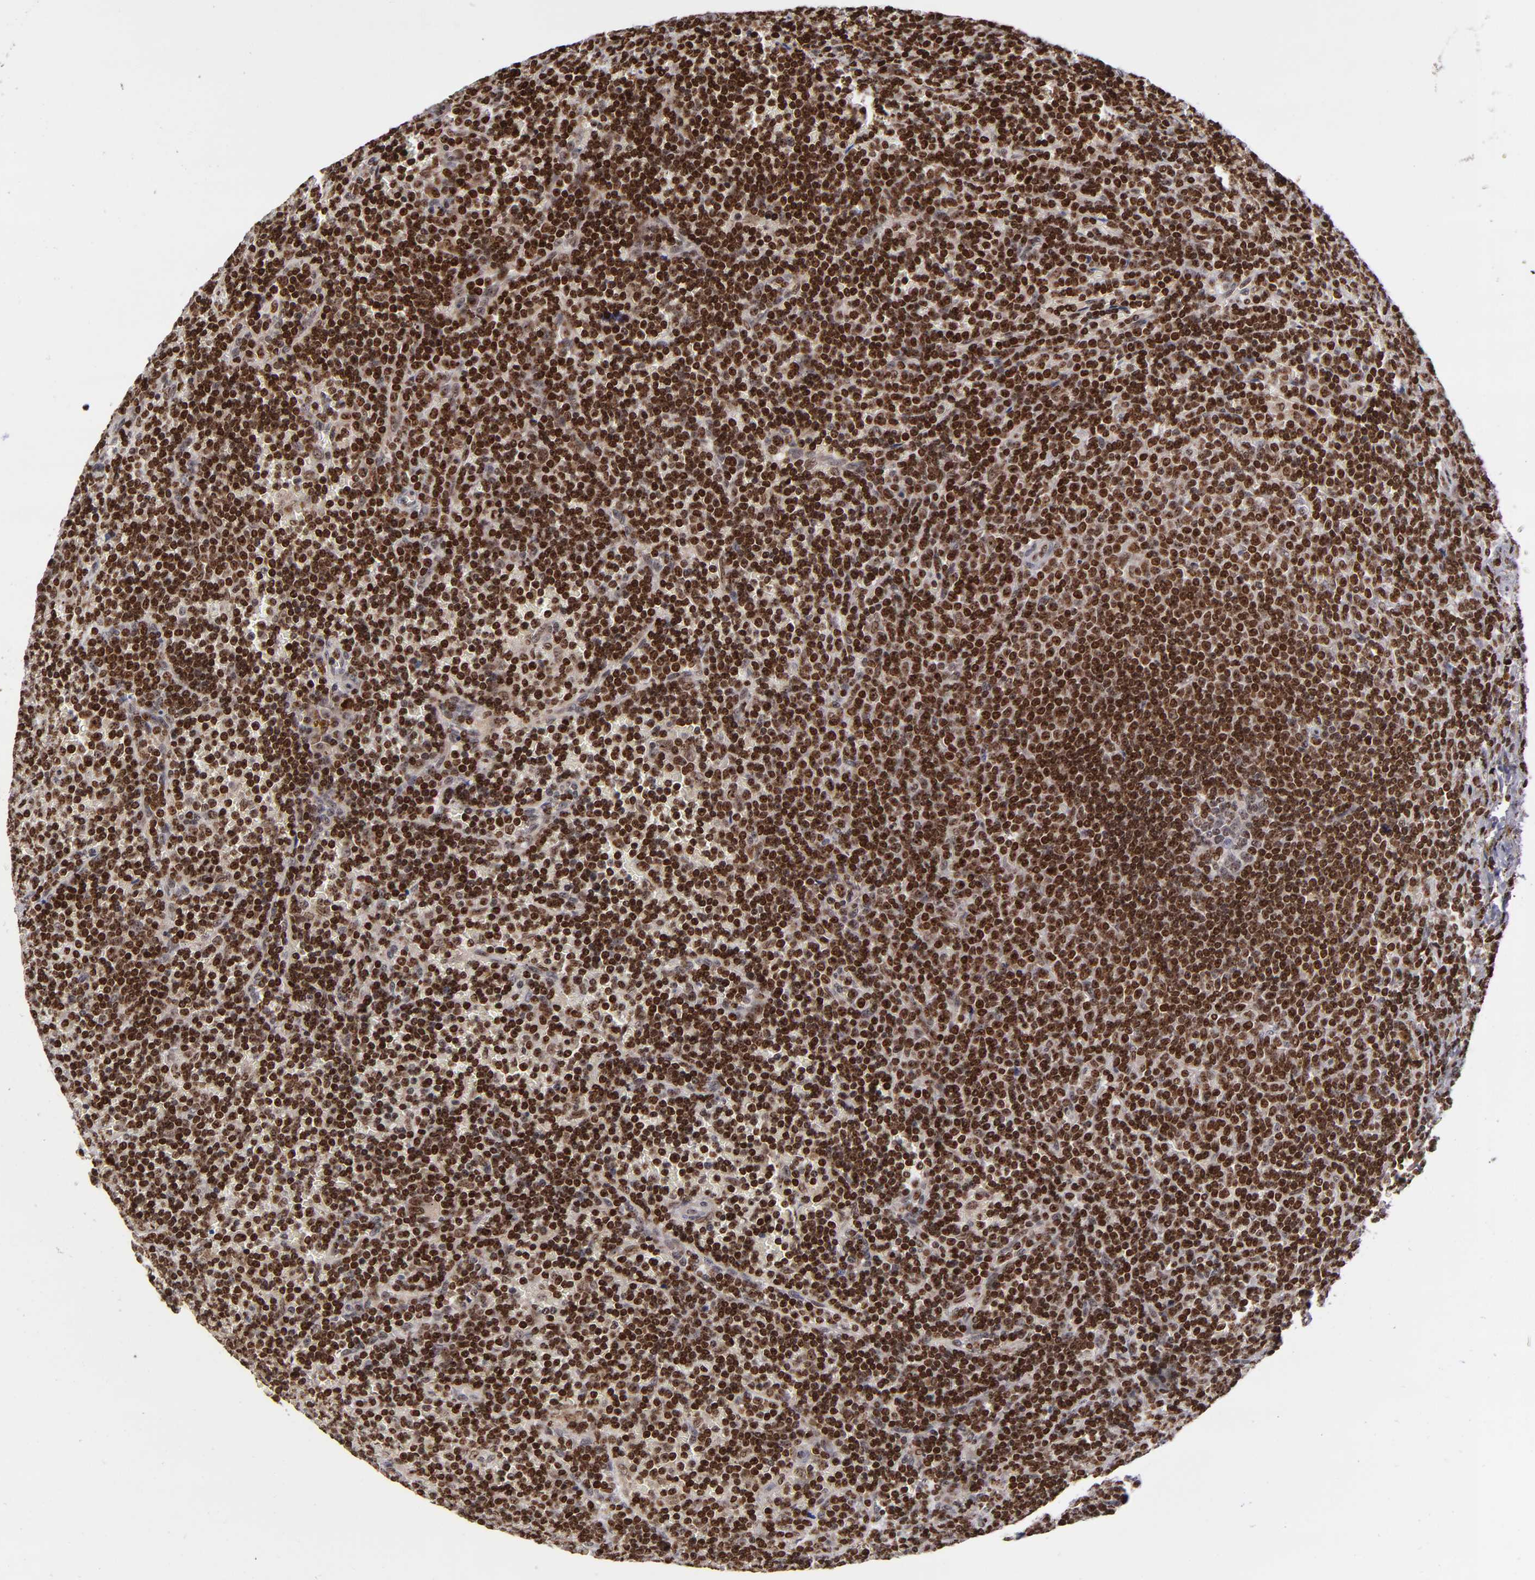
{"staining": {"intensity": "strong", "quantity": ">75%", "location": "nuclear"}, "tissue": "lymphoma", "cell_type": "Tumor cells", "image_type": "cancer", "snomed": [{"axis": "morphology", "description": "Malignant lymphoma, non-Hodgkin's type, Low grade"}, {"axis": "topography", "description": "Spleen"}], "caption": "Immunohistochemistry (DAB) staining of human lymphoma exhibits strong nuclear protein positivity in about >75% of tumor cells.", "gene": "PCNX4", "patient": {"sex": "male", "age": 80}}